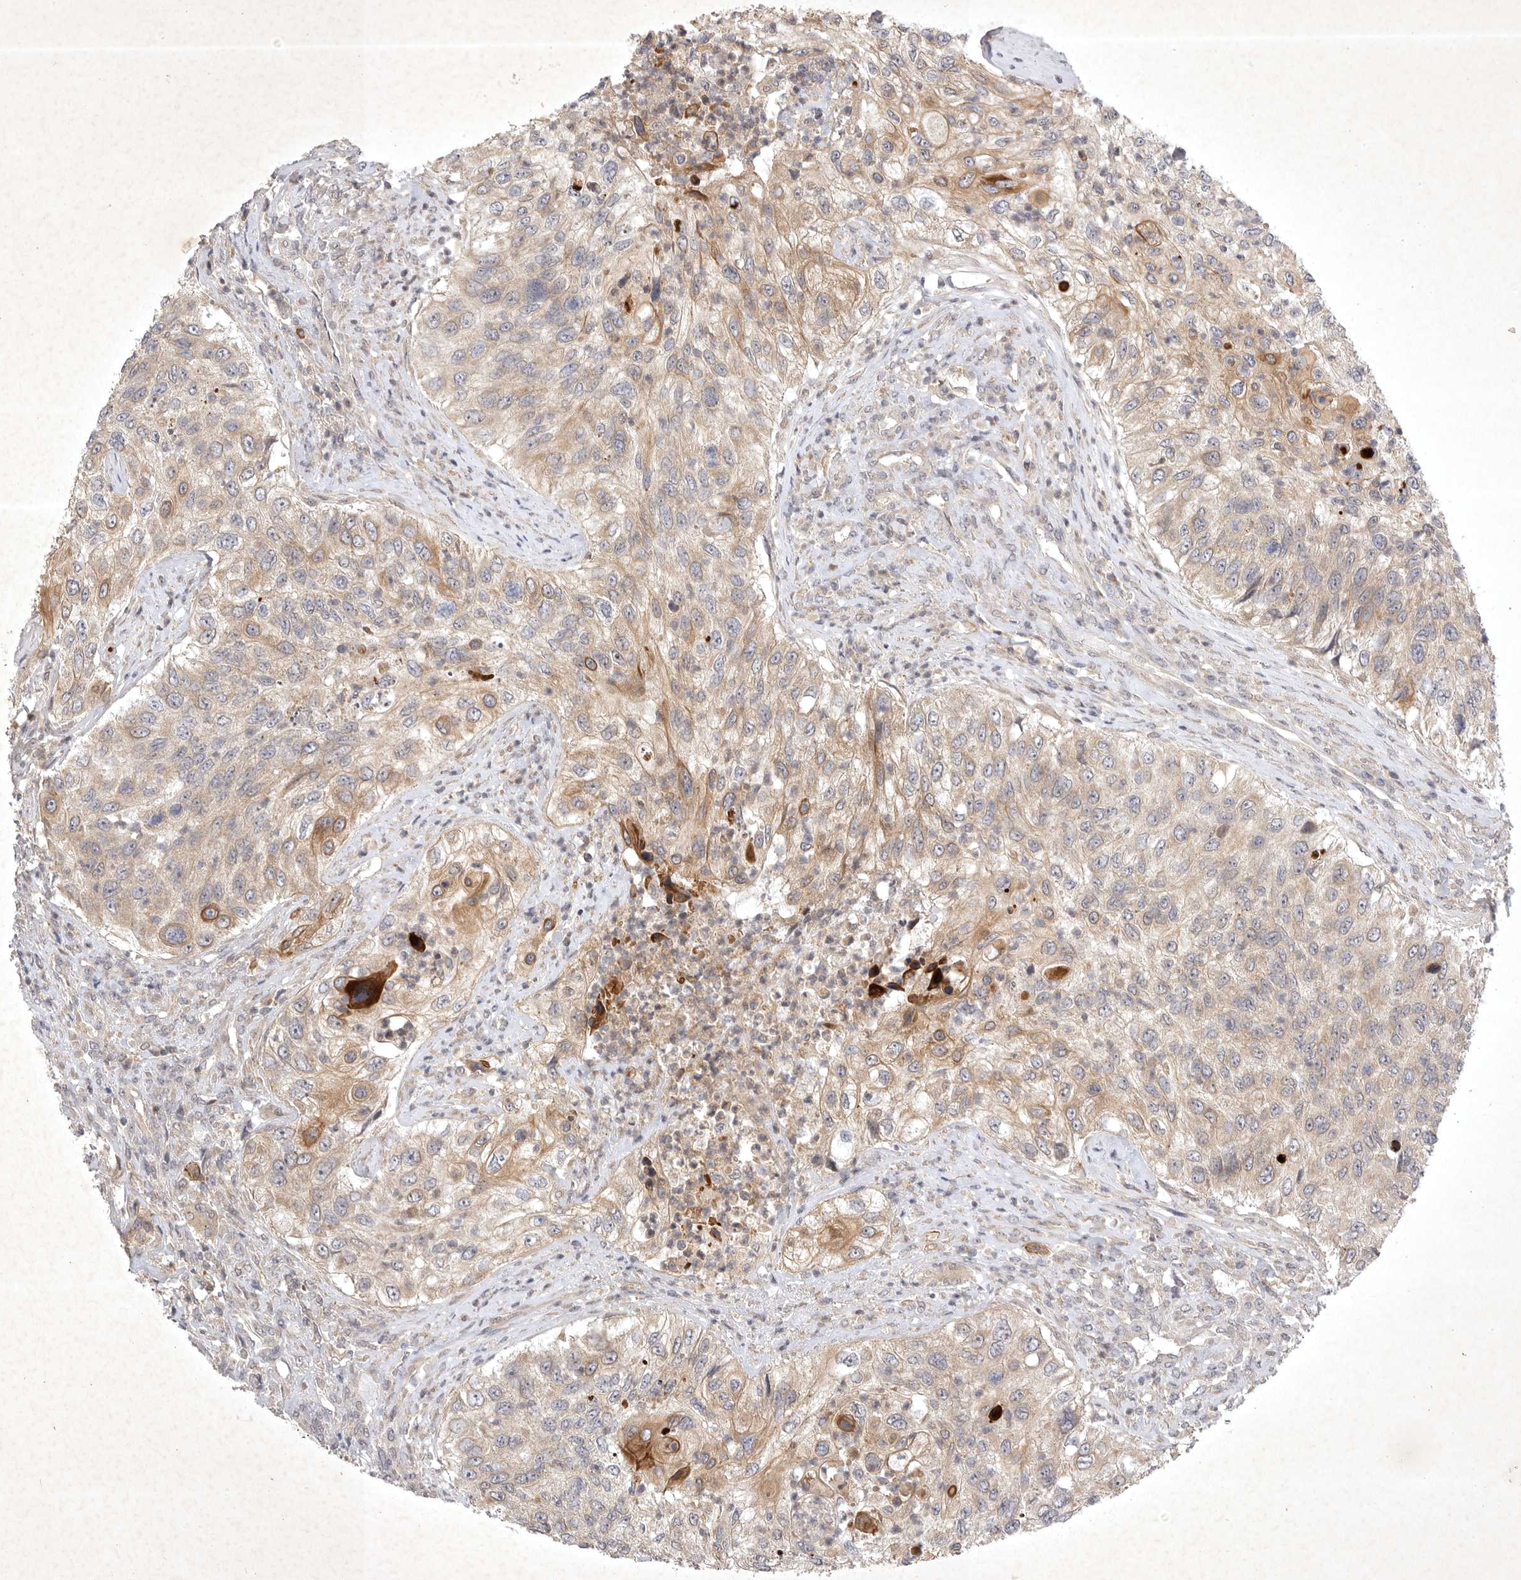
{"staining": {"intensity": "moderate", "quantity": ">75%", "location": "cytoplasmic/membranous"}, "tissue": "urothelial cancer", "cell_type": "Tumor cells", "image_type": "cancer", "snomed": [{"axis": "morphology", "description": "Urothelial carcinoma, High grade"}, {"axis": "topography", "description": "Urinary bladder"}], "caption": "Immunohistochemistry (IHC) of human urothelial carcinoma (high-grade) displays medium levels of moderate cytoplasmic/membranous staining in about >75% of tumor cells. The protein is shown in brown color, while the nuclei are stained blue.", "gene": "PTPDC1", "patient": {"sex": "female", "age": 60}}